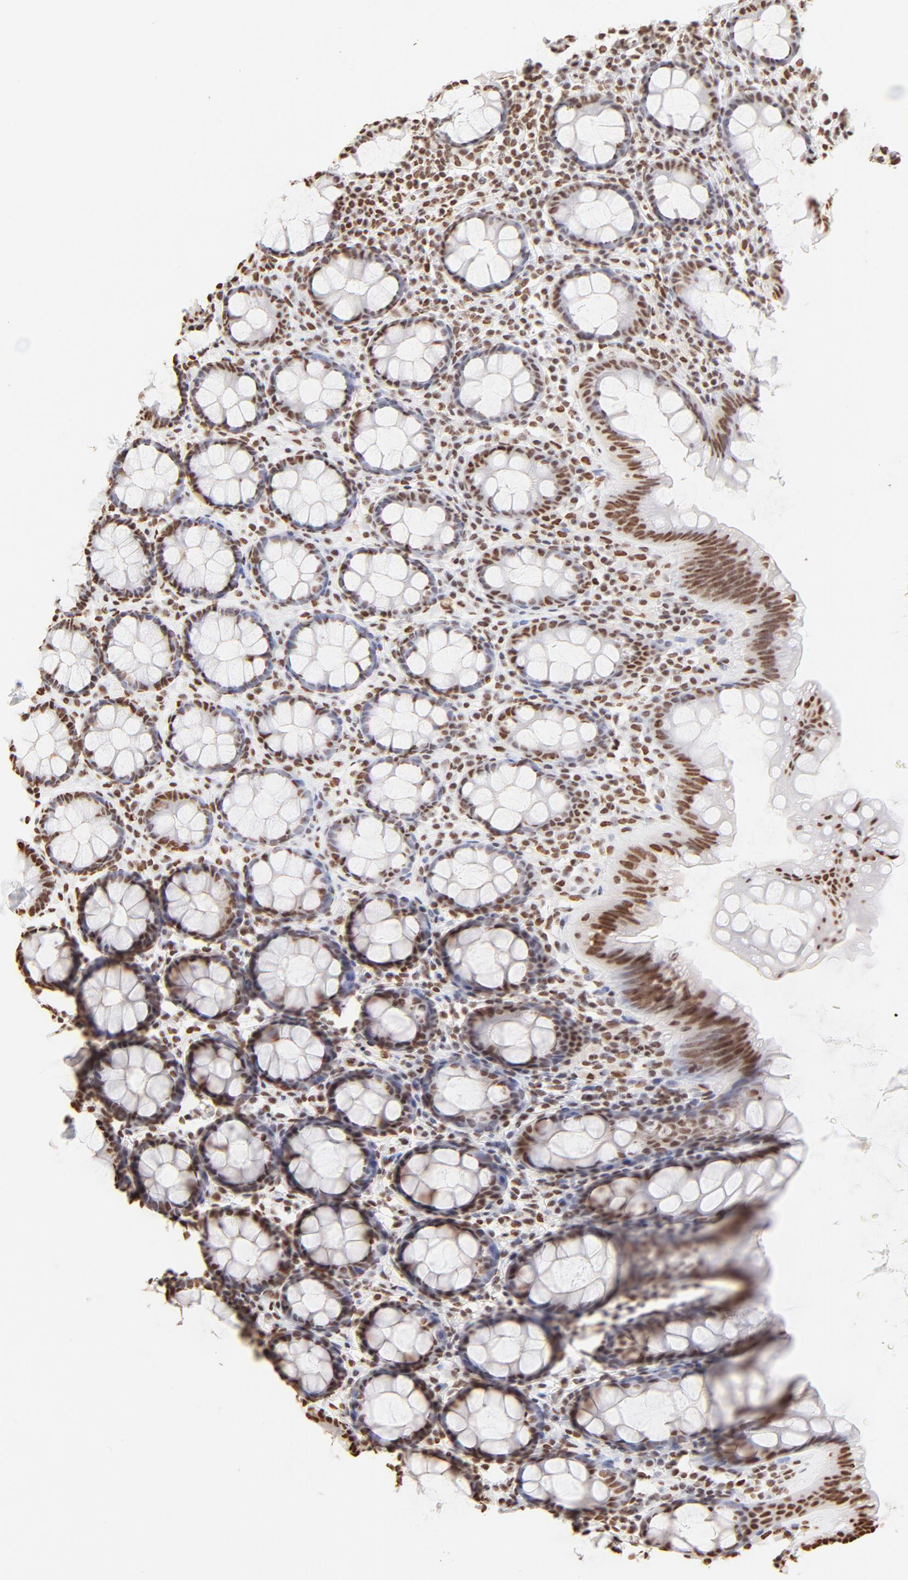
{"staining": {"intensity": "strong", "quantity": ">75%", "location": "cytoplasmic/membranous,nuclear"}, "tissue": "rectum", "cell_type": "Glandular cells", "image_type": "normal", "snomed": [{"axis": "morphology", "description": "Normal tissue, NOS"}, {"axis": "topography", "description": "Rectum"}], "caption": "Human rectum stained with a brown dye demonstrates strong cytoplasmic/membranous,nuclear positive staining in about >75% of glandular cells.", "gene": "ZNF540", "patient": {"sex": "male", "age": 92}}